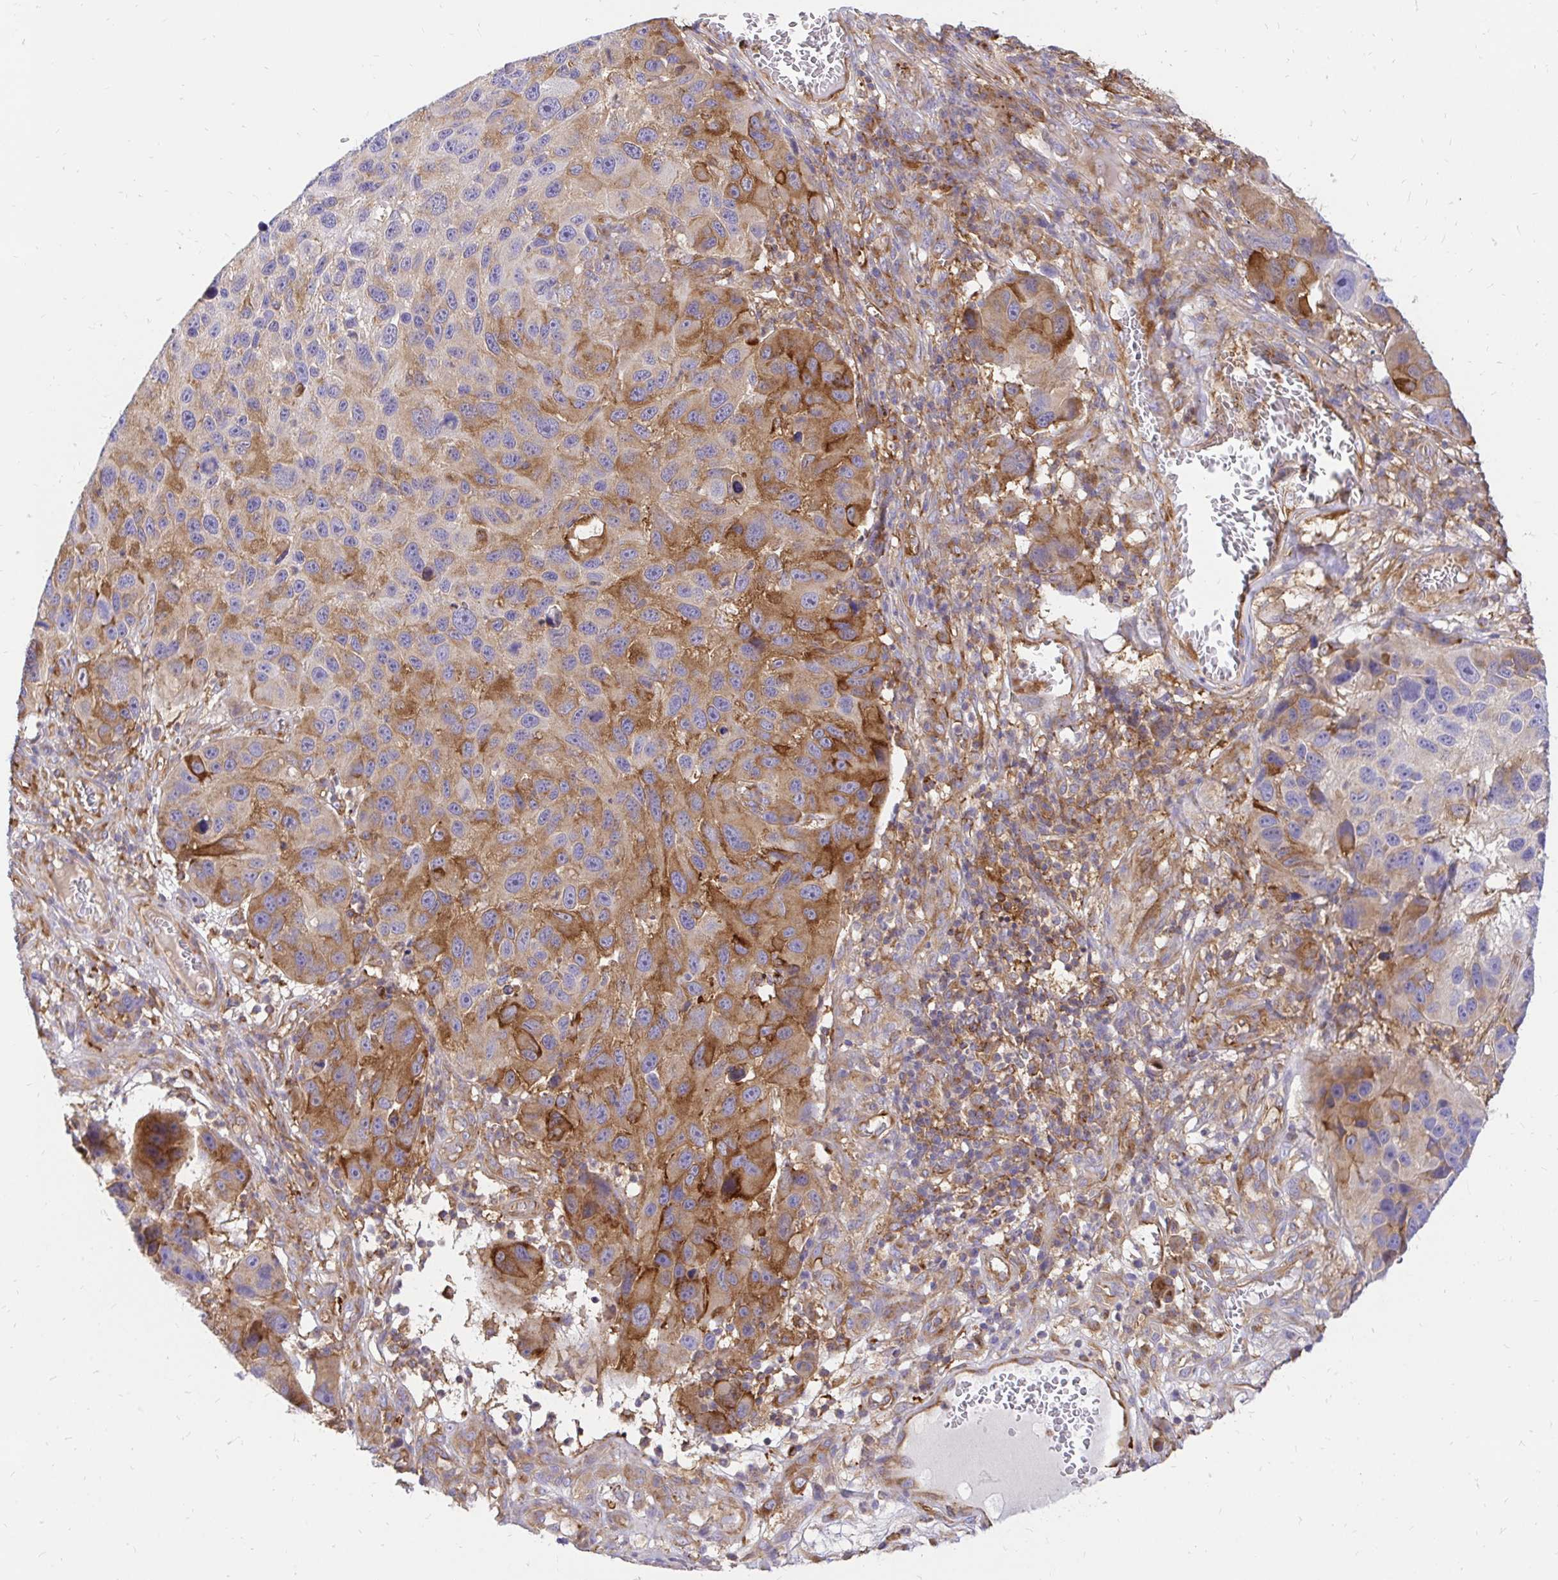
{"staining": {"intensity": "moderate", "quantity": "25%-75%", "location": "cytoplasmic/membranous"}, "tissue": "melanoma", "cell_type": "Tumor cells", "image_type": "cancer", "snomed": [{"axis": "morphology", "description": "Malignant melanoma, NOS"}, {"axis": "topography", "description": "Skin"}], "caption": "Tumor cells show medium levels of moderate cytoplasmic/membranous staining in approximately 25%-75% of cells in malignant melanoma.", "gene": "ABCB10", "patient": {"sex": "male", "age": 53}}